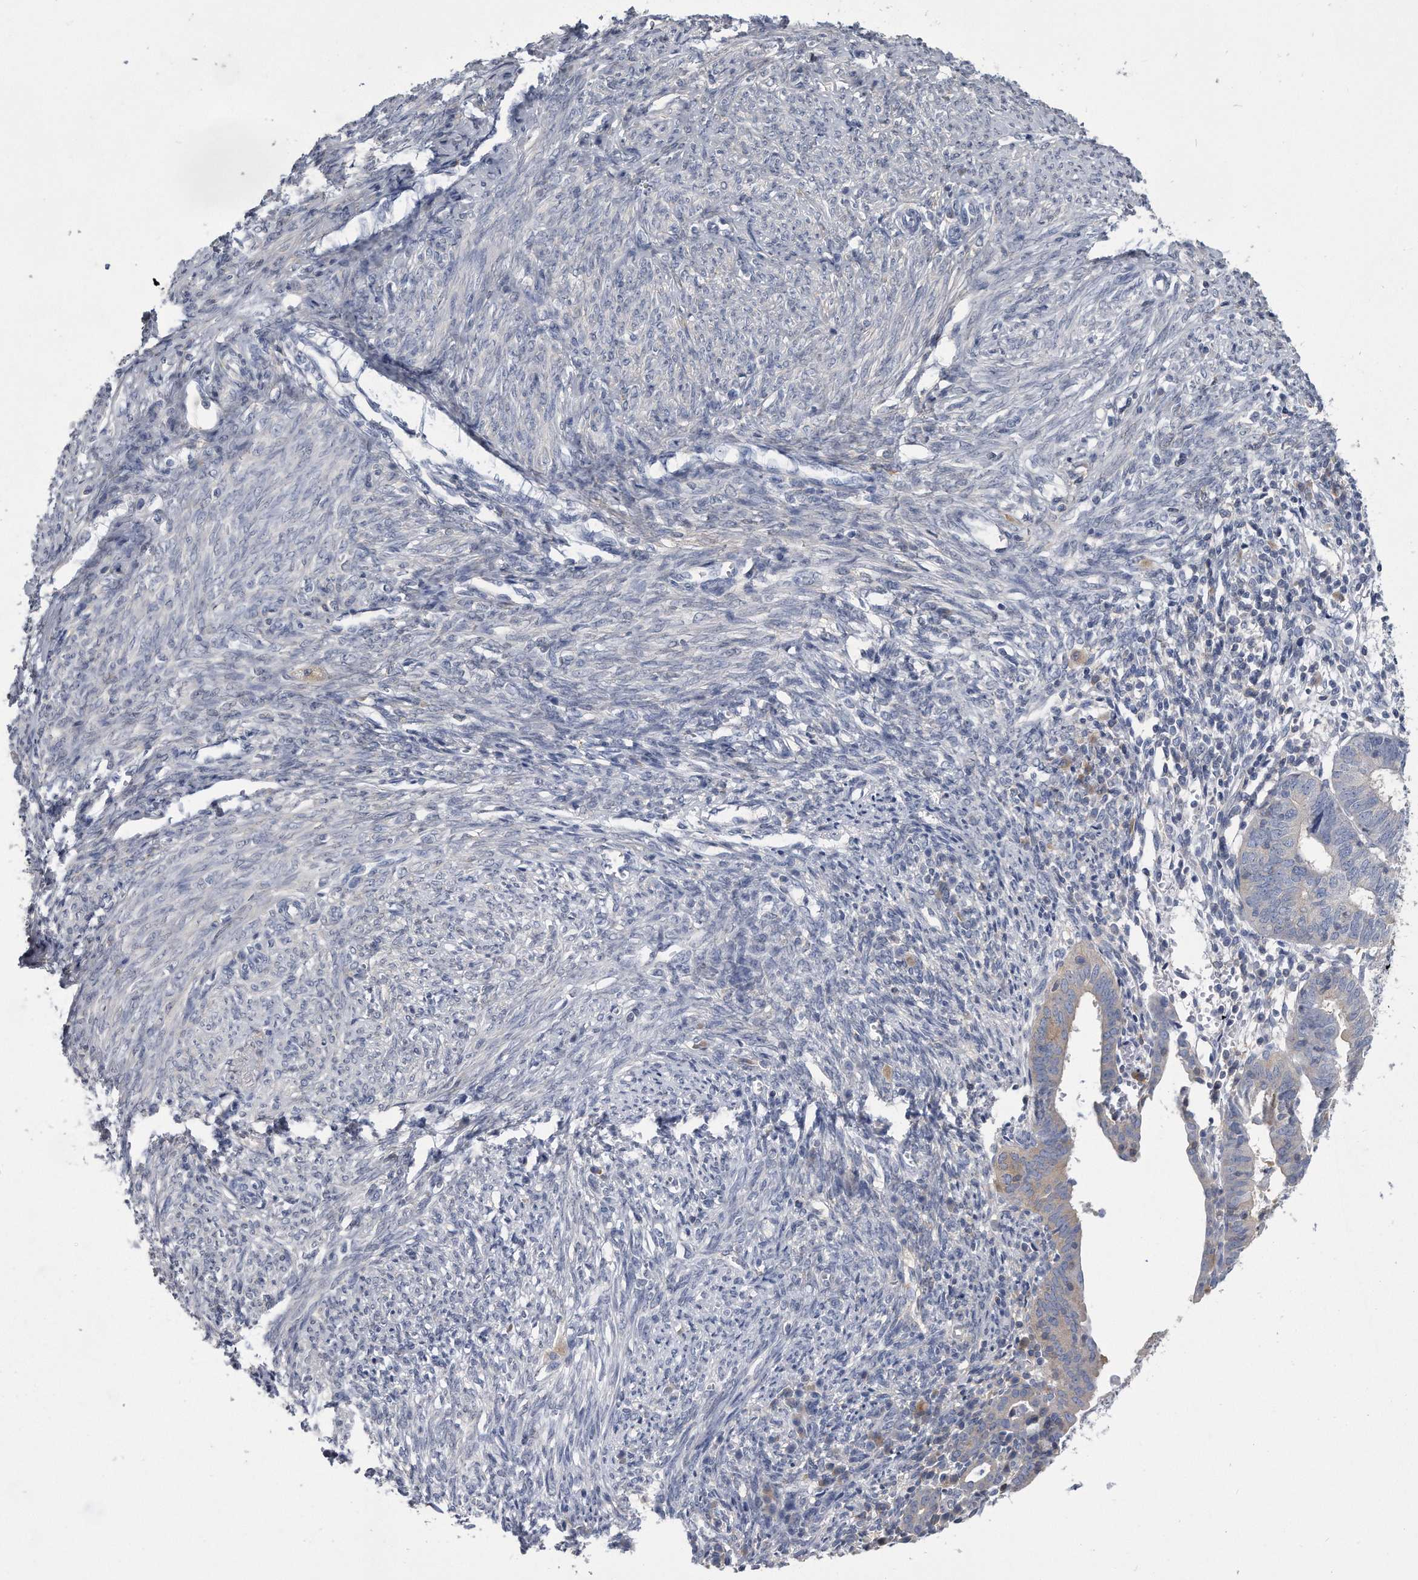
{"staining": {"intensity": "moderate", "quantity": "<25%", "location": "cytoplasmic/membranous"}, "tissue": "endometrial cancer", "cell_type": "Tumor cells", "image_type": "cancer", "snomed": [{"axis": "morphology", "description": "Adenocarcinoma, NOS"}, {"axis": "topography", "description": "Uterus"}], "caption": "There is low levels of moderate cytoplasmic/membranous expression in tumor cells of endometrial adenocarcinoma, as demonstrated by immunohistochemical staining (brown color).", "gene": "PYGB", "patient": {"sex": "female", "age": 77}}